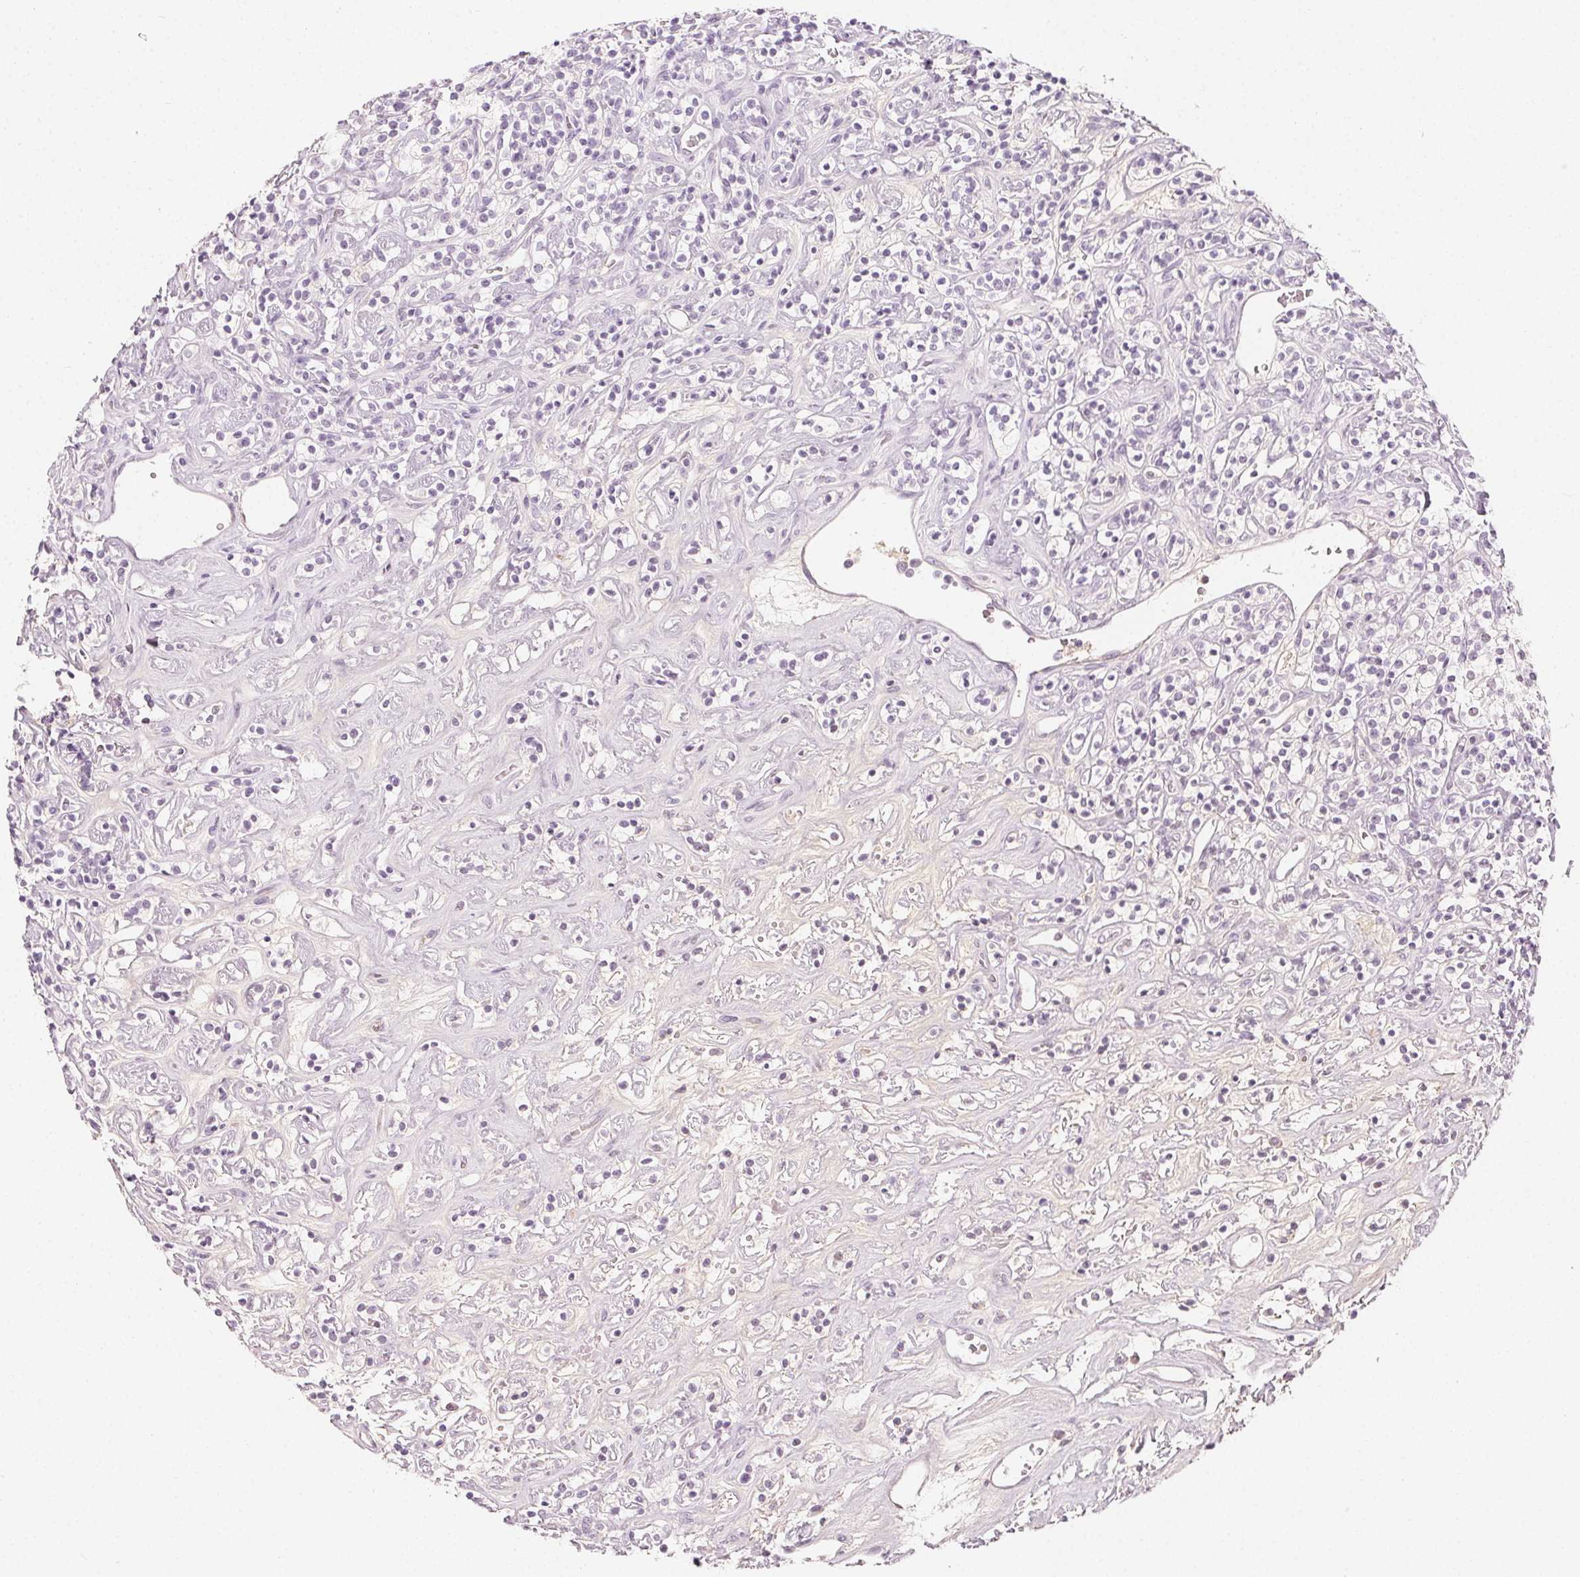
{"staining": {"intensity": "negative", "quantity": "none", "location": "none"}, "tissue": "renal cancer", "cell_type": "Tumor cells", "image_type": "cancer", "snomed": [{"axis": "morphology", "description": "Adenocarcinoma, NOS"}, {"axis": "topography", "description": "Kidney"}], "caption": "Renal cancer (adenocarcinoma) was stained to show a protein in brown. There is no significant staining in tumor cells.", "gene": "AFM", "patient": {"sex": "male", "age": 77}}